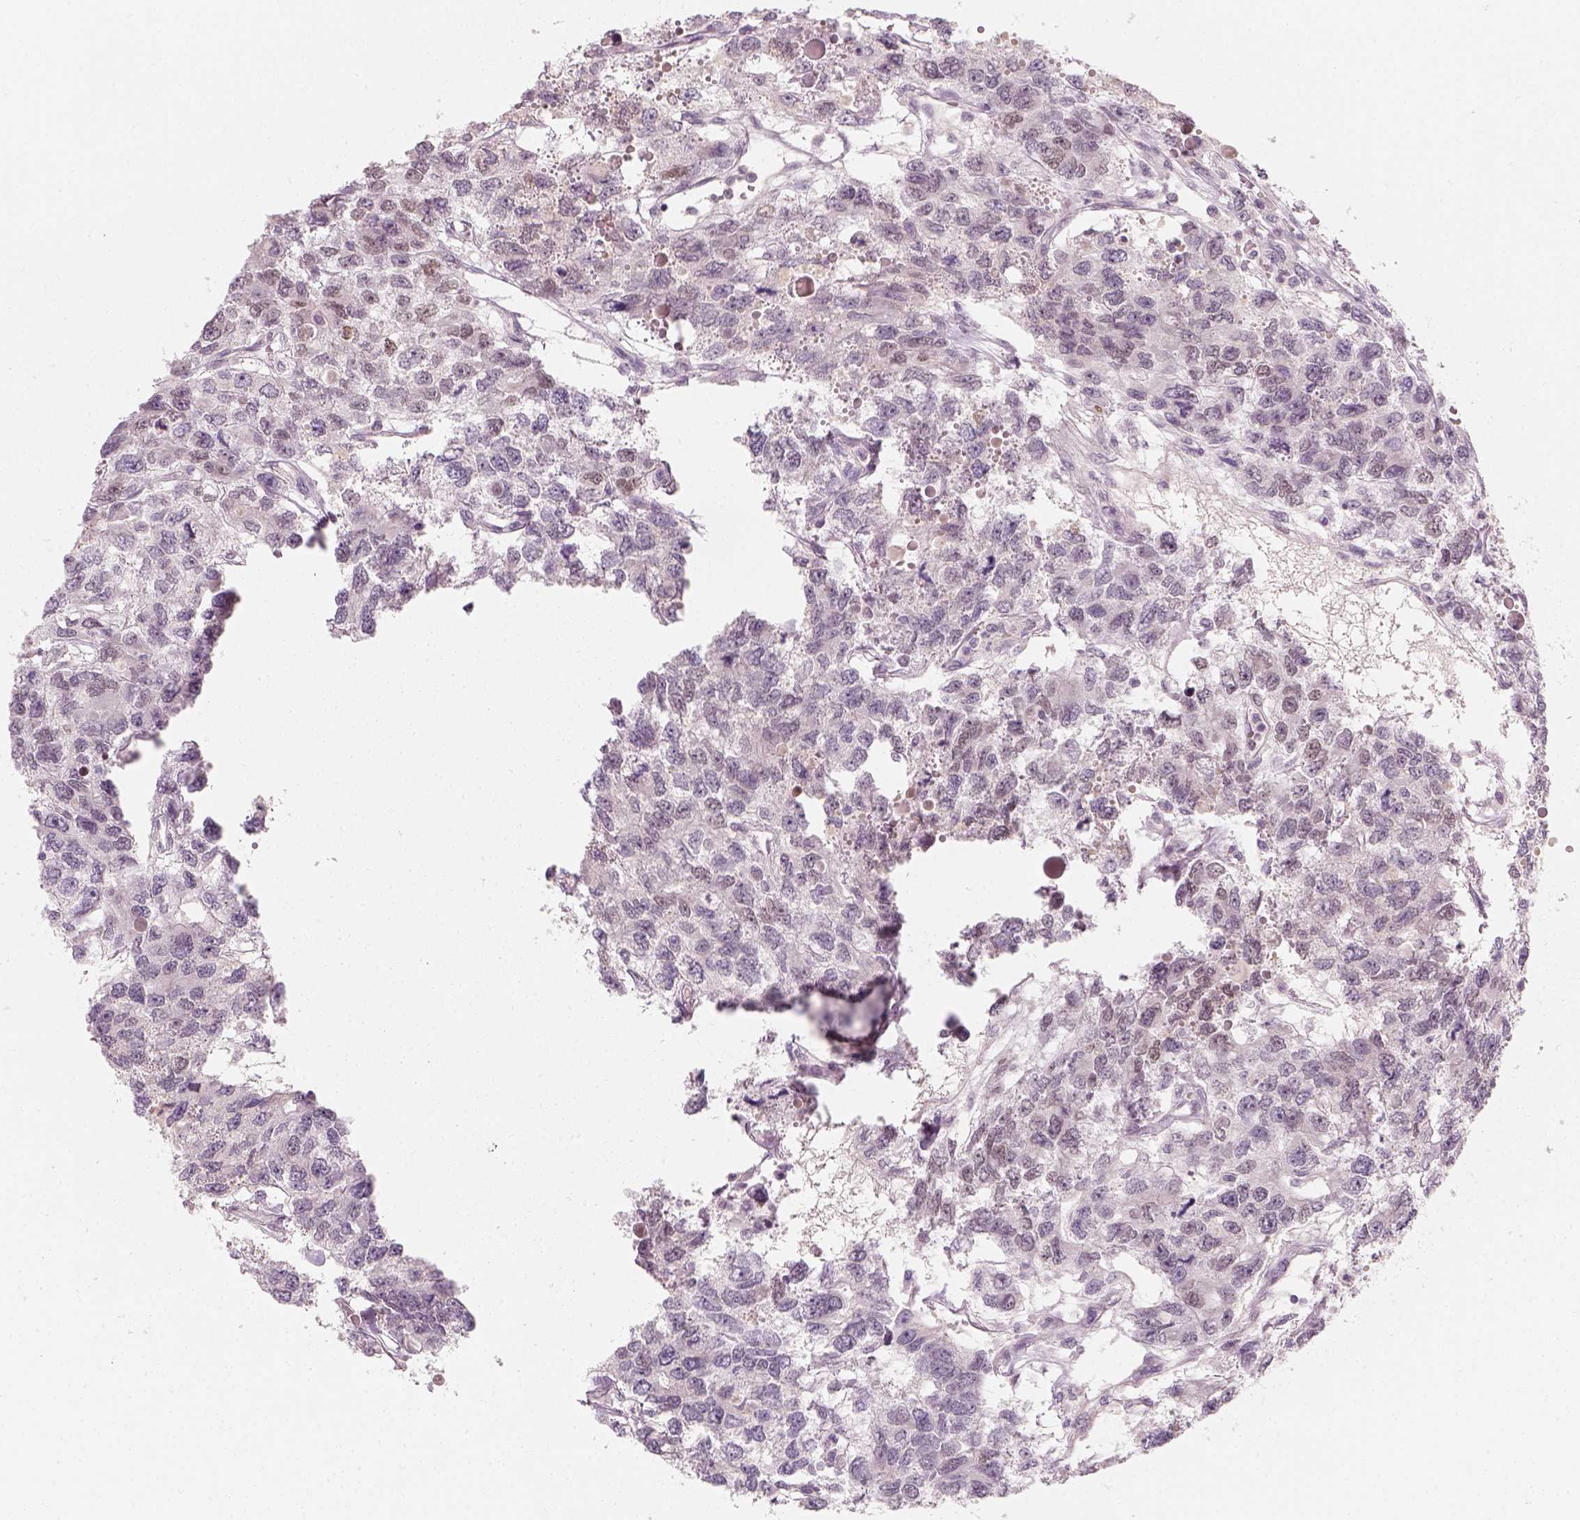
{"staining": {"intensity": "negative", "quantity": "none", "location": "none"}, "tissue": "testis cancer", "cell_type": "Tumor cells", "image_type": "cancer", "snomed": [{"axis": "morphology", "description": "Seminoma, NOS"}, {"axis": "topography", "description": "Testis"}], "caption": "A high-resolution histopathology image shows immunohistochemistry (IHC) staining of testis cancer, which reveals no significant expression in tumor cells.", "gene": "TP53", "patient": {"sex": "male", "age": 52}}